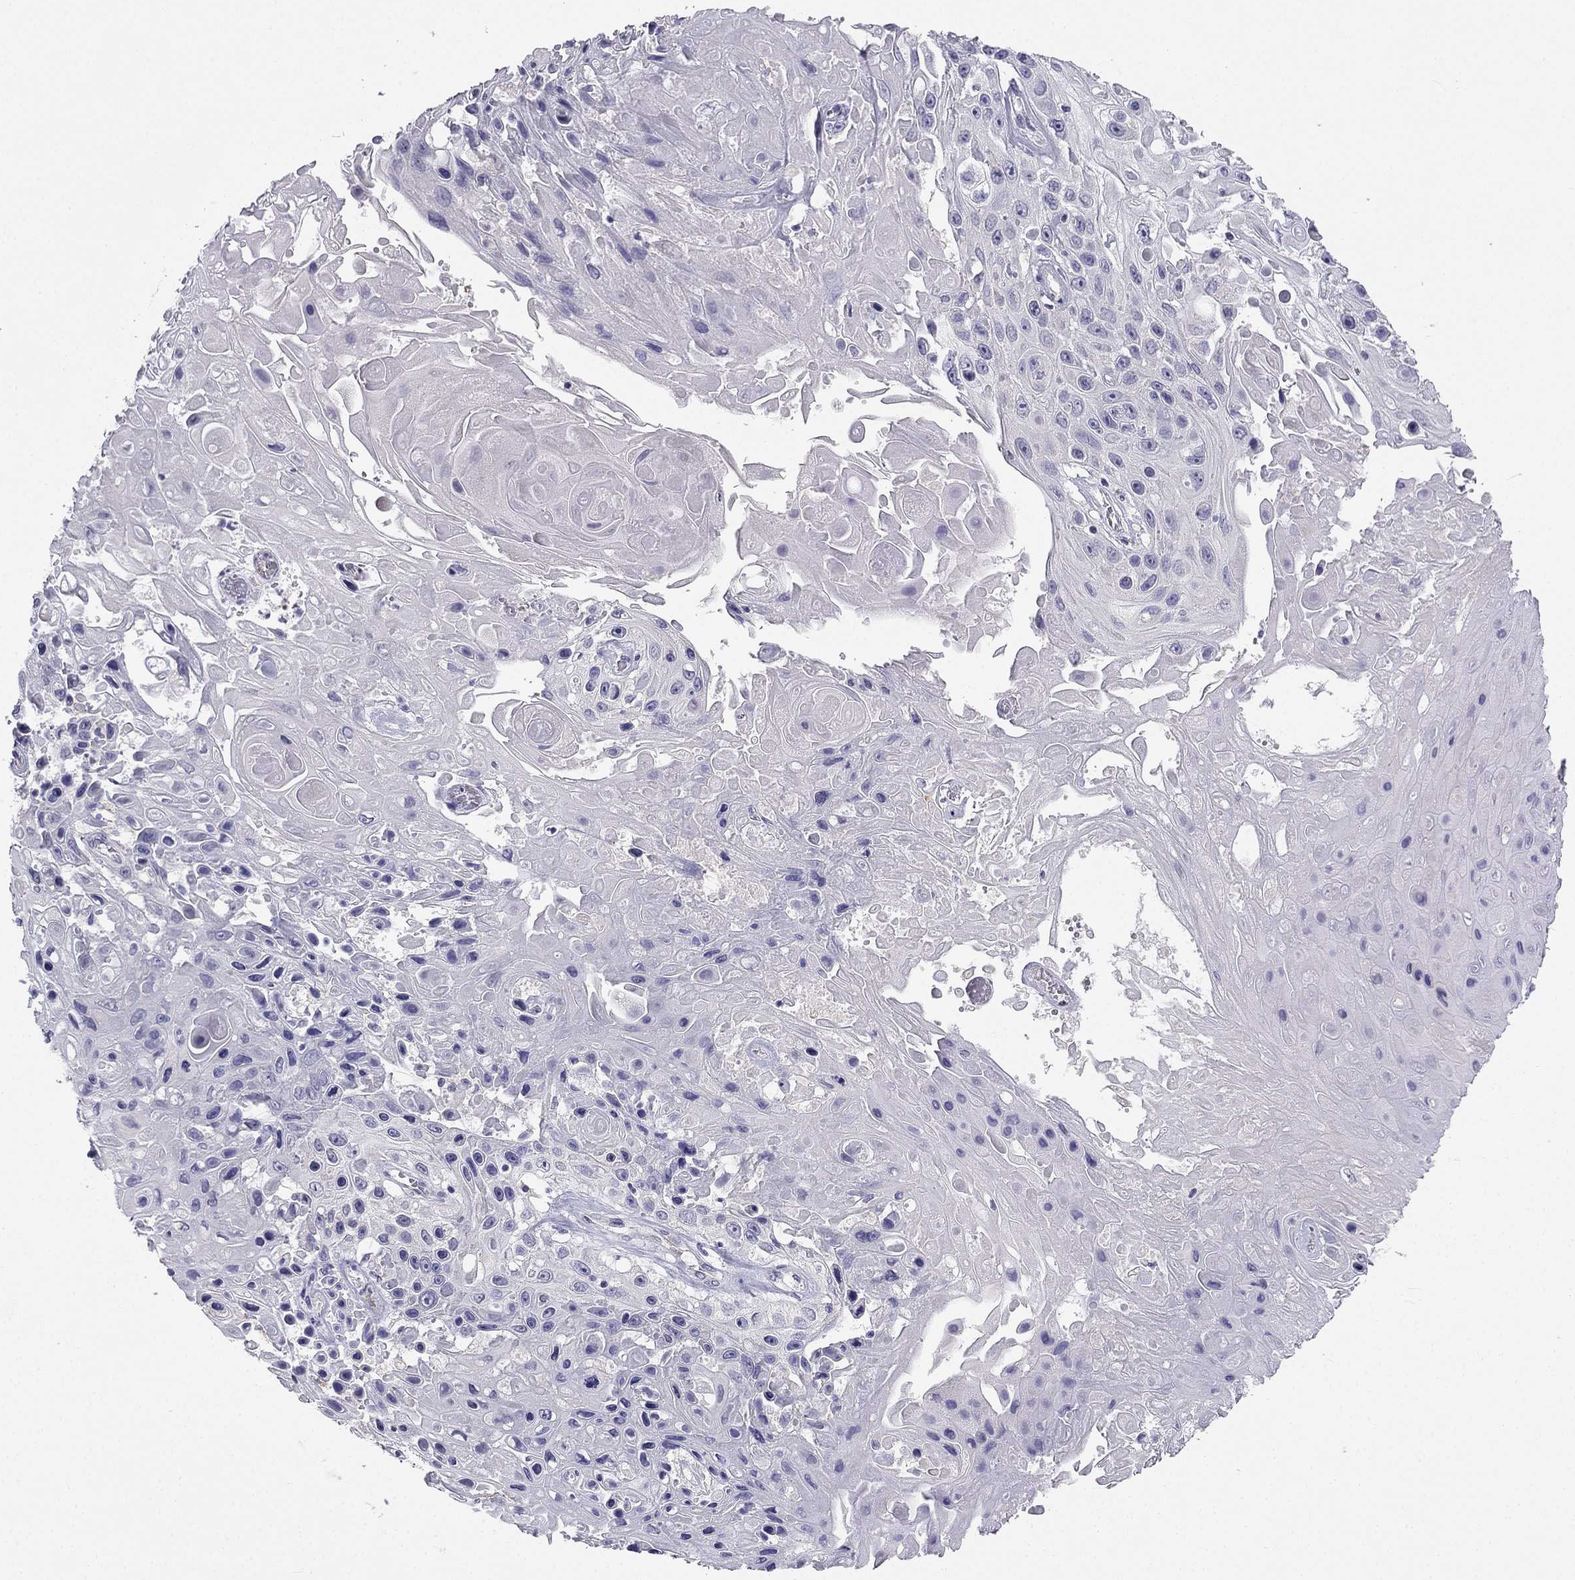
{"staining": {"intensity": "negative", "quantity": "none", "location": "none"}, "tissue": "skin cancer", "cell_type": "Tumor cells", "image_type": "cancer", "snomed": [{"axis": "morphology", "description": "Squamous cell carcinoma, NOS"}, {"axis": "topography", "description": "Skin"}], "caption": "This image is of skin cancer stained with immunohistochemistry to label a protein in brown with the nuclei are counter-stained blue. There is no staining in tumor cells.", "gene": "C16orf89", "patient": {"sex": "male", "age": 82}}